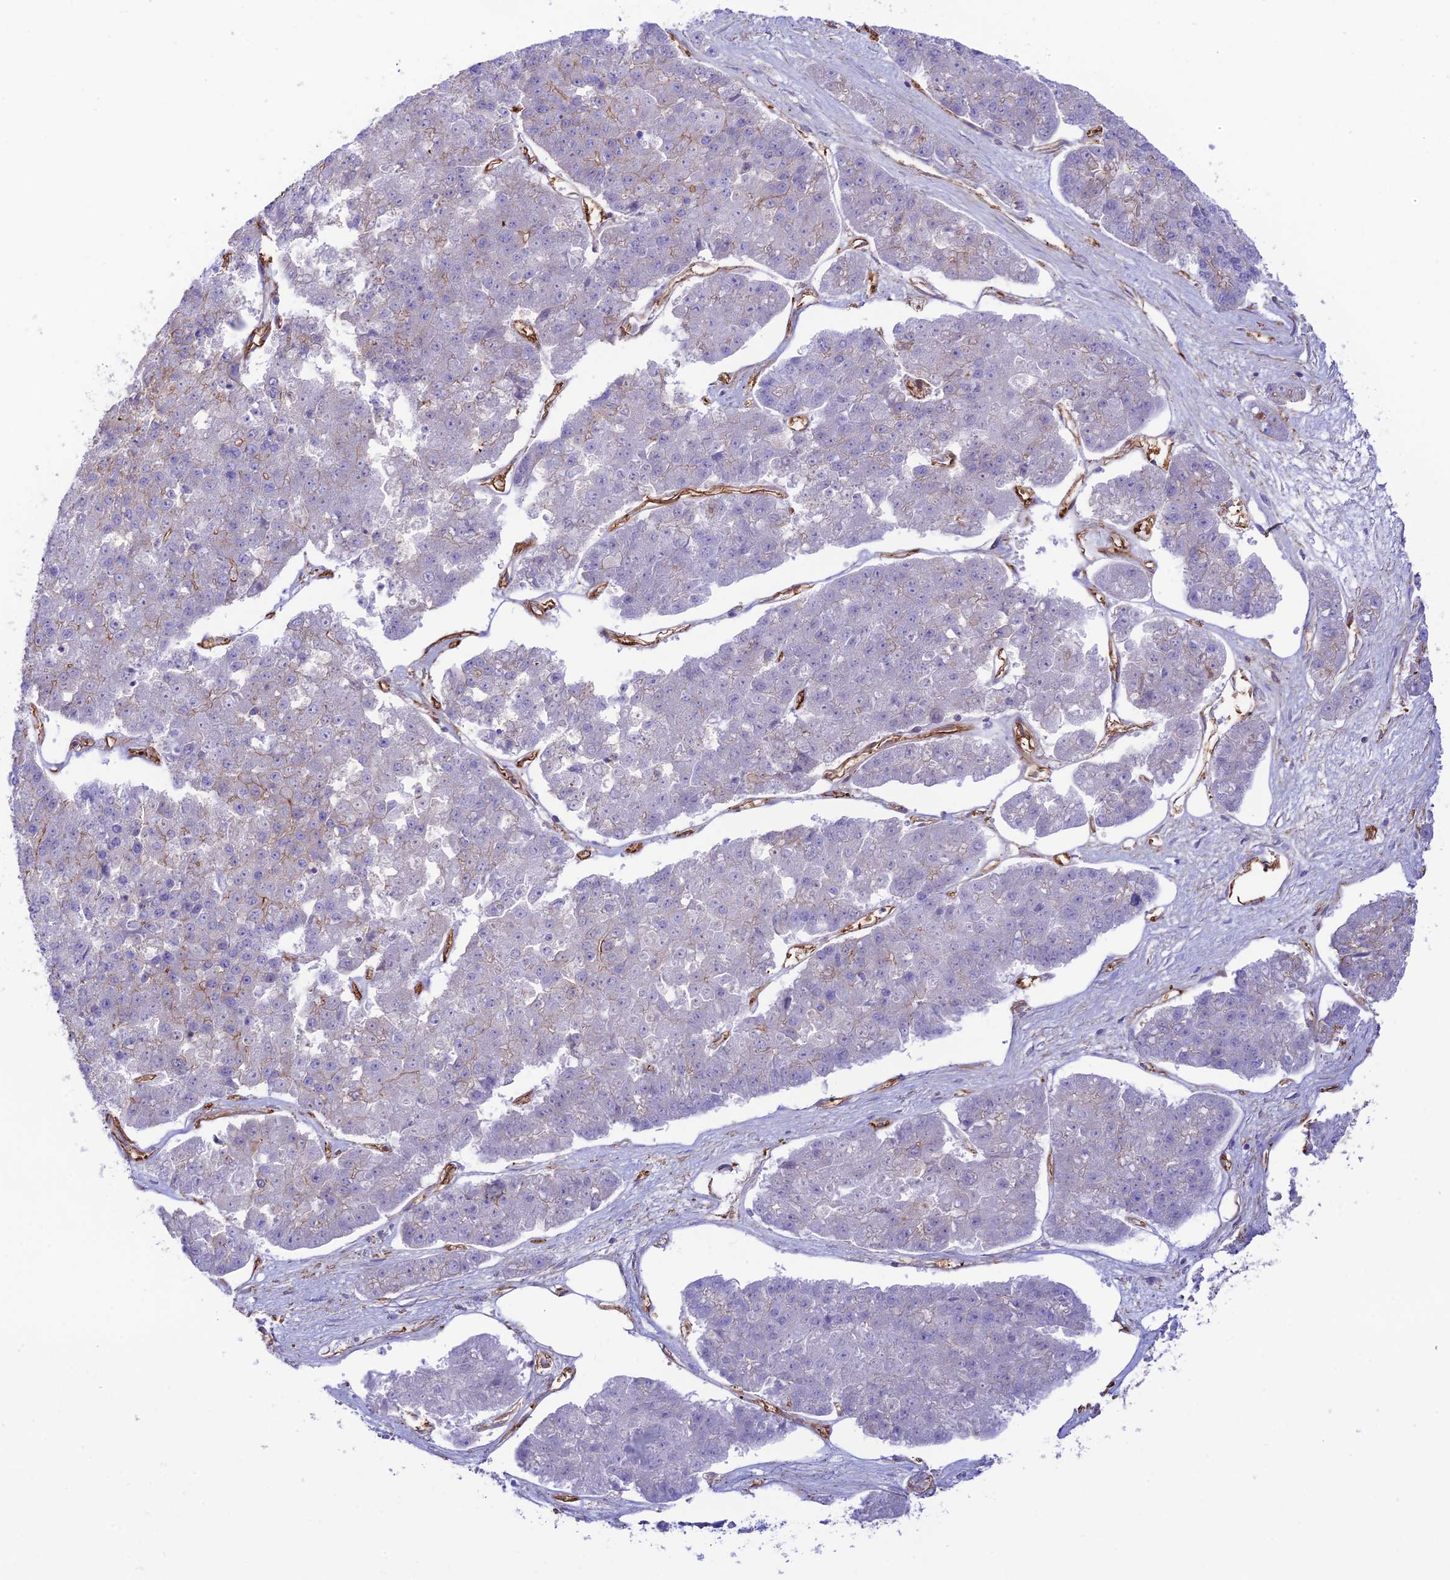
{"staining": {"intensity": "moderate", "quantity": "<25%", "location": "cytoplasmic/membranous"}, "tissue": "pancreatic cancer", "cell_type": "Tumor cells", "image_type": "cancer", "snomed": [{"axis": "morphology", "description": "Adenocarcinoma, NOS"}, {"axis": "topography", "description": "Pancreas"}], "caption": "This is an image of immunohistochemistry (IHC) staining of pancreatic cancer, which shows moderate positivity in the cytoplasmic/membranous of tumor cells.", "gene": "YPEL5", "patient": {"sex": "male", "age": 50}}